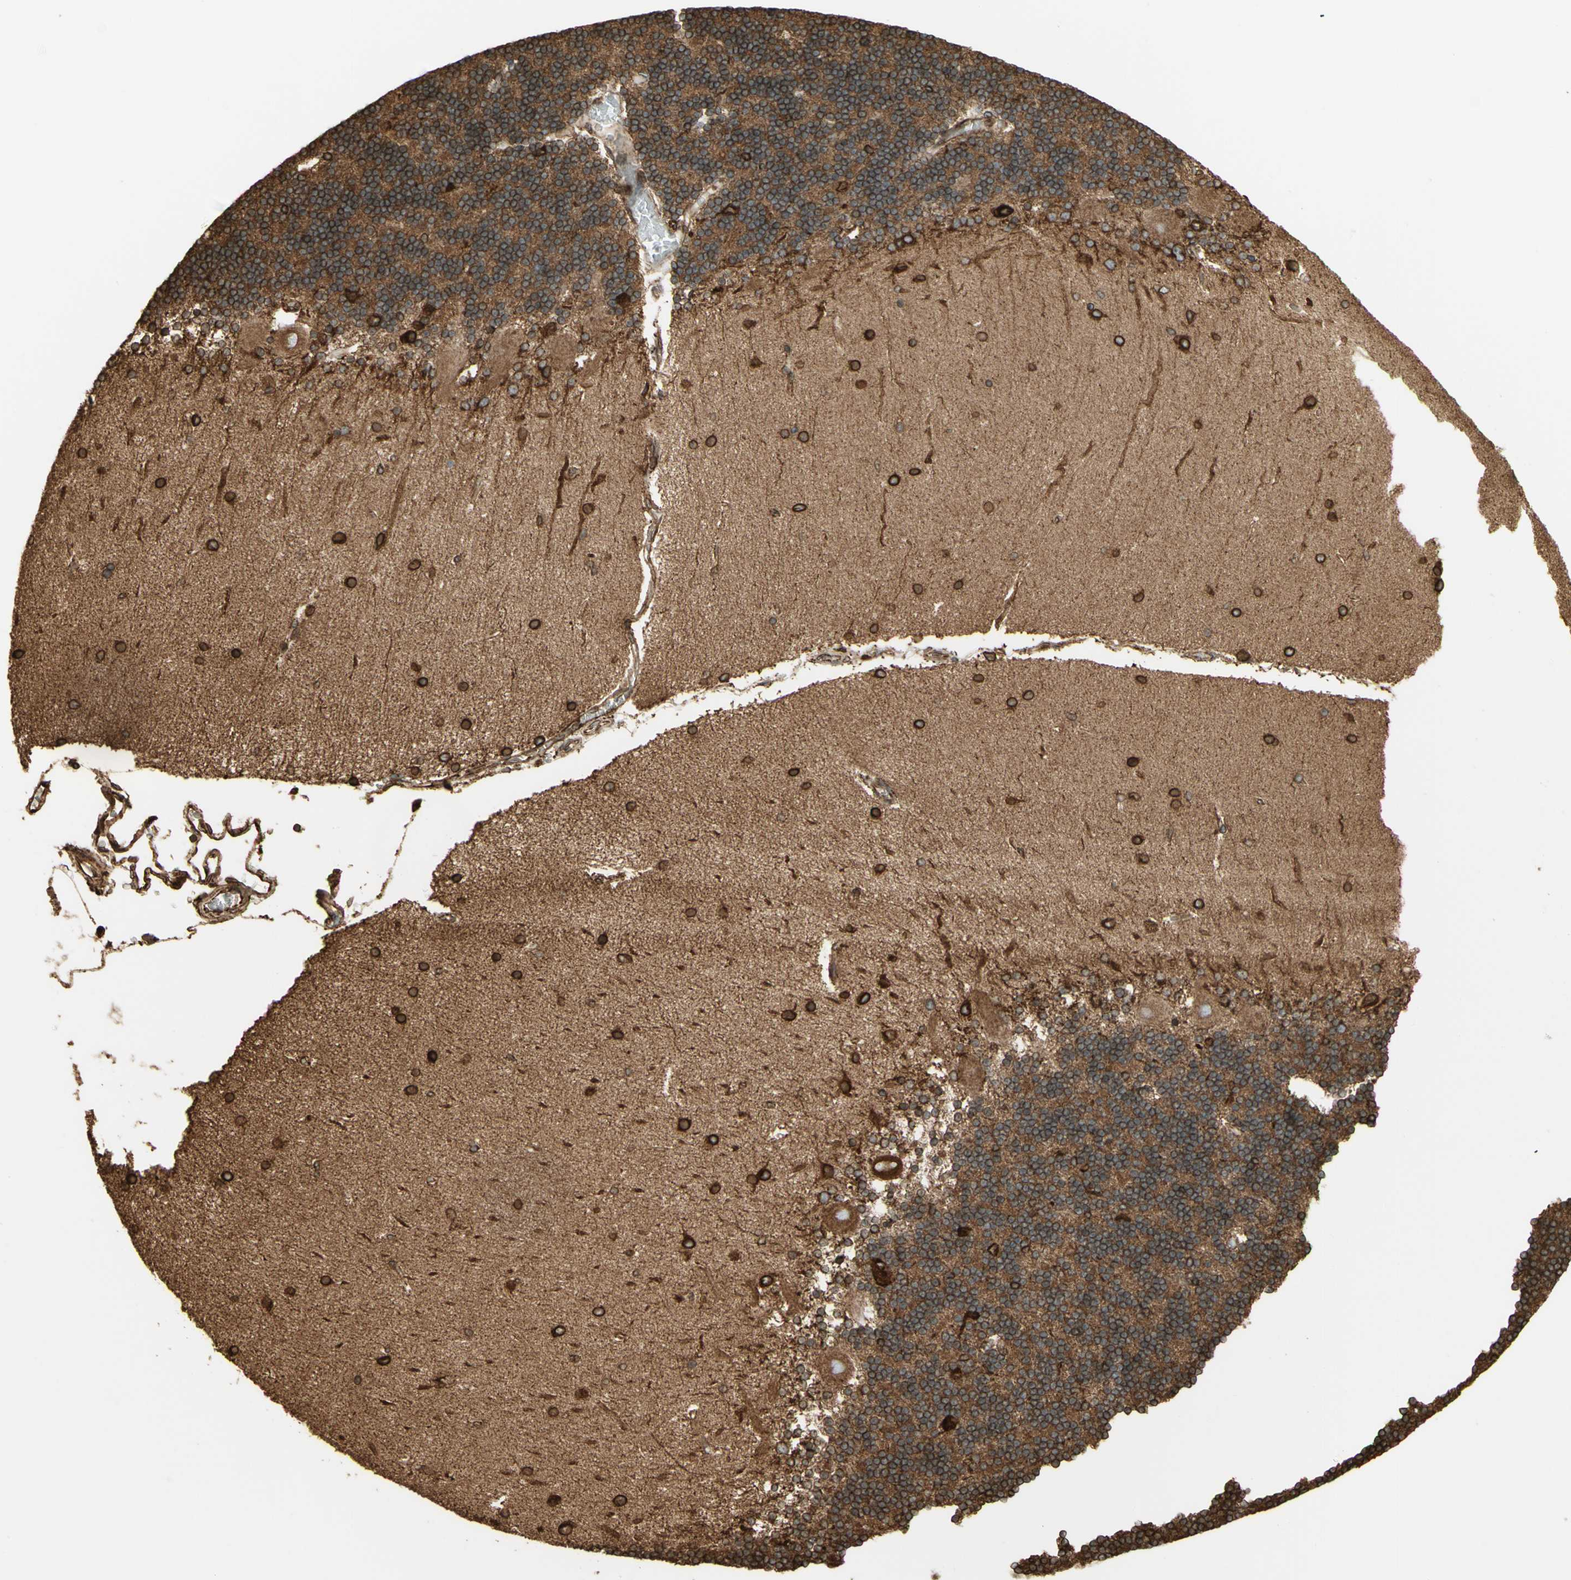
{"staining": {"intensity": "moderate", "quantity": ">75%", "location": "cytoplasmic/membranous"}, "tissue": "cerebellum", "cell_type": "Cells in granular layer", "image_type": "normal", "snomed": [{"axis": "morphology", "description": "Normal tissue, NOS"}, {"axis": "topography", "description": "Cerebellum"}], "caption": "DAB (3,3'-diaminobenzidine) immunohistochemical staining of unremarkable cerebellum reveals moderate cytoplasmic/membranous protein positivity in approximately >75% of cells in granular layer. Nuclei are stained in blue.", "gene": "CANX", "patient": {"sex": "female", "age": 54}}